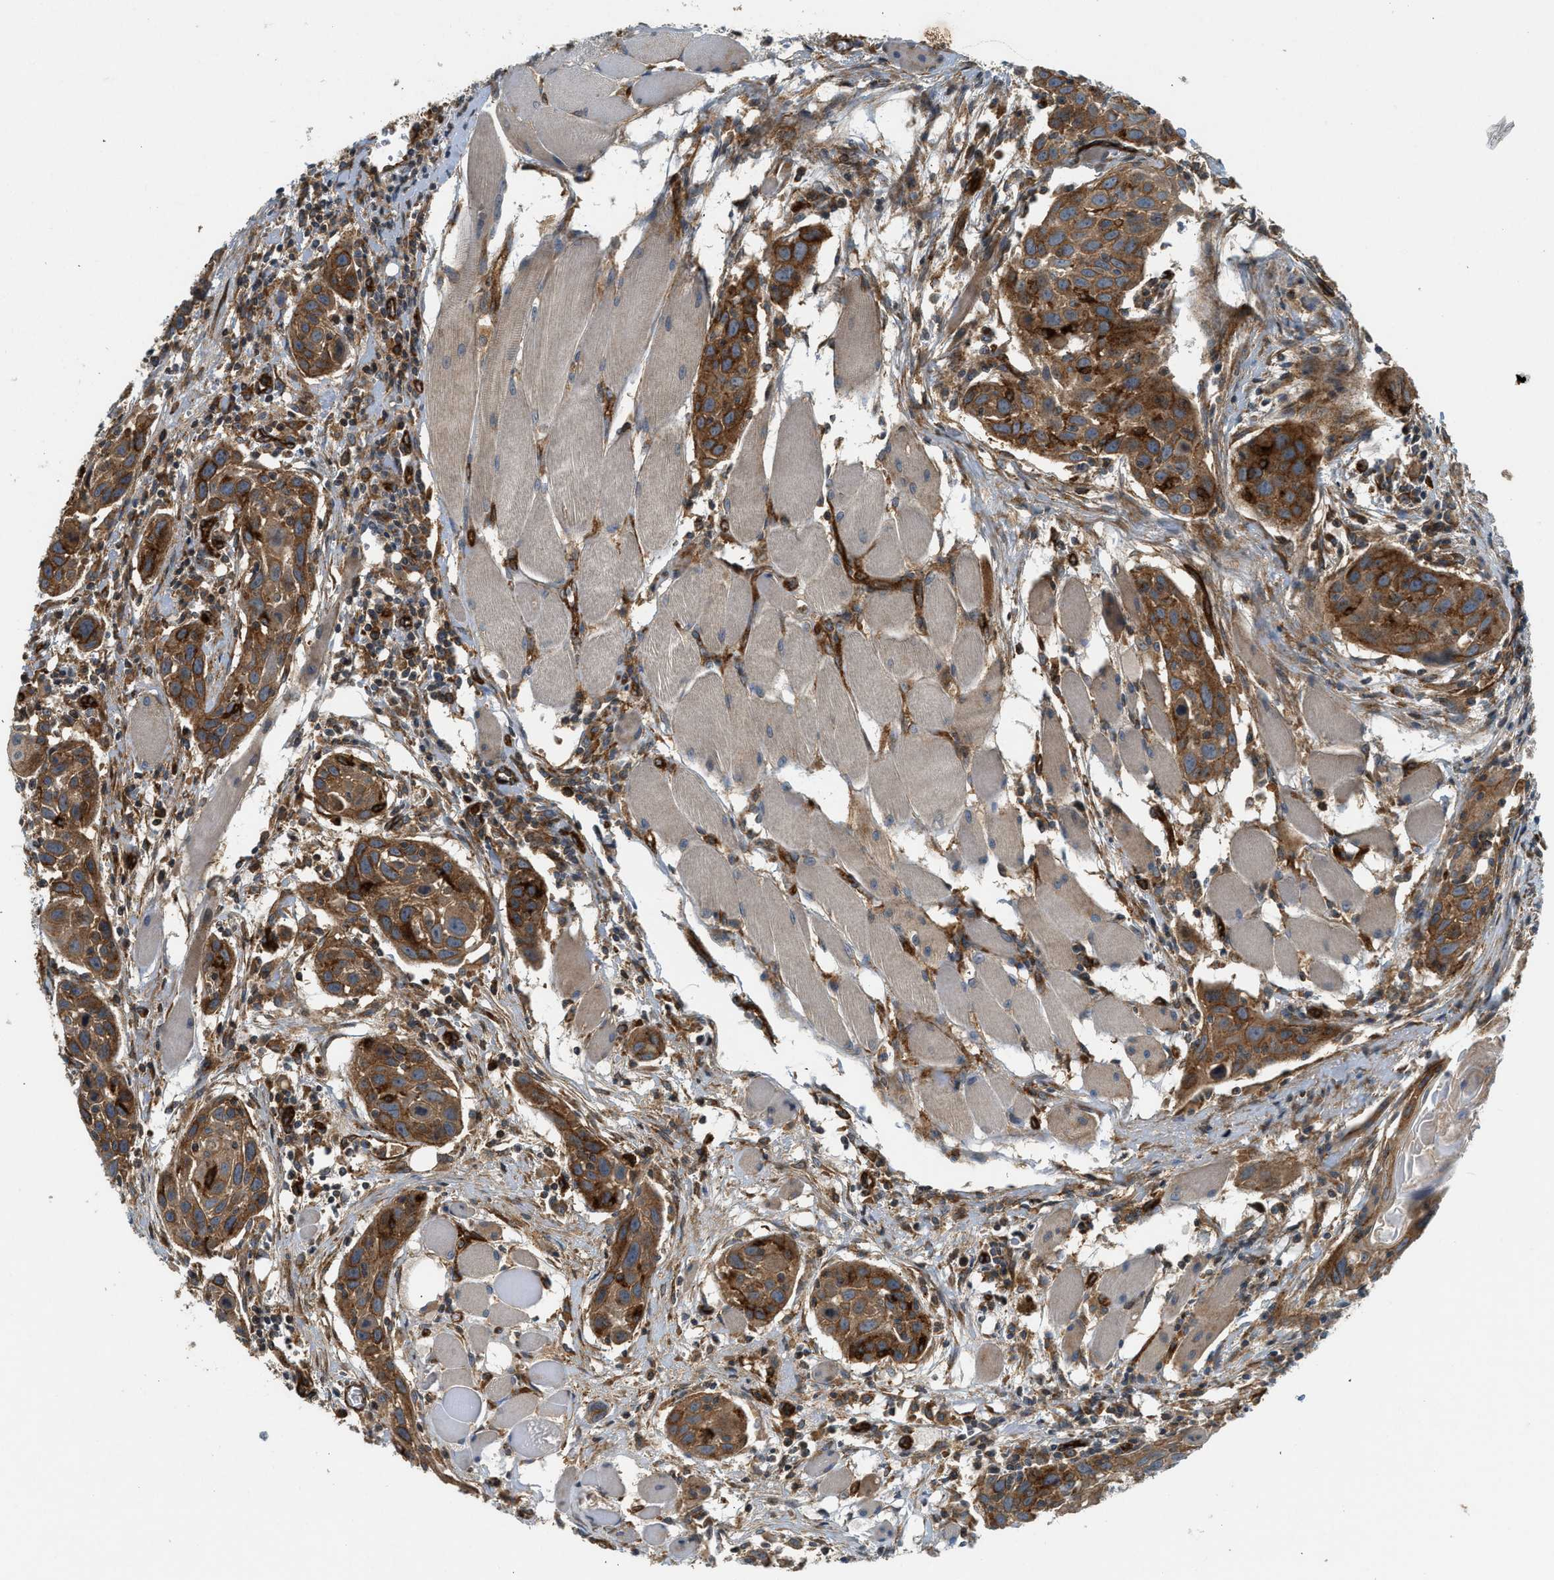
{"staining": {"intensity": "strong", "quantity": ">75%", "location": "cytoplasmic/membranous"}, "tissue": "head and neck cancer", "cell_type": "Tumor cells", "image_type": "cancer", "snomed": [{"axis": "morphology", "description": "Squamous cell carcinoma, NOS"}, {"axis": "topography", "description": "Oral tissue"}, {"axis": "topography", "description": "Head-Neck"}], "caption": "The histopathology image shows a brown stain indicating the presence of a protein in the cytoplasmic/membranous of tumor cells in head and neck cancer (squamous cell carcinoma).", "gene": "HIP1", "patient": {"sex": "female", "age": 50}}